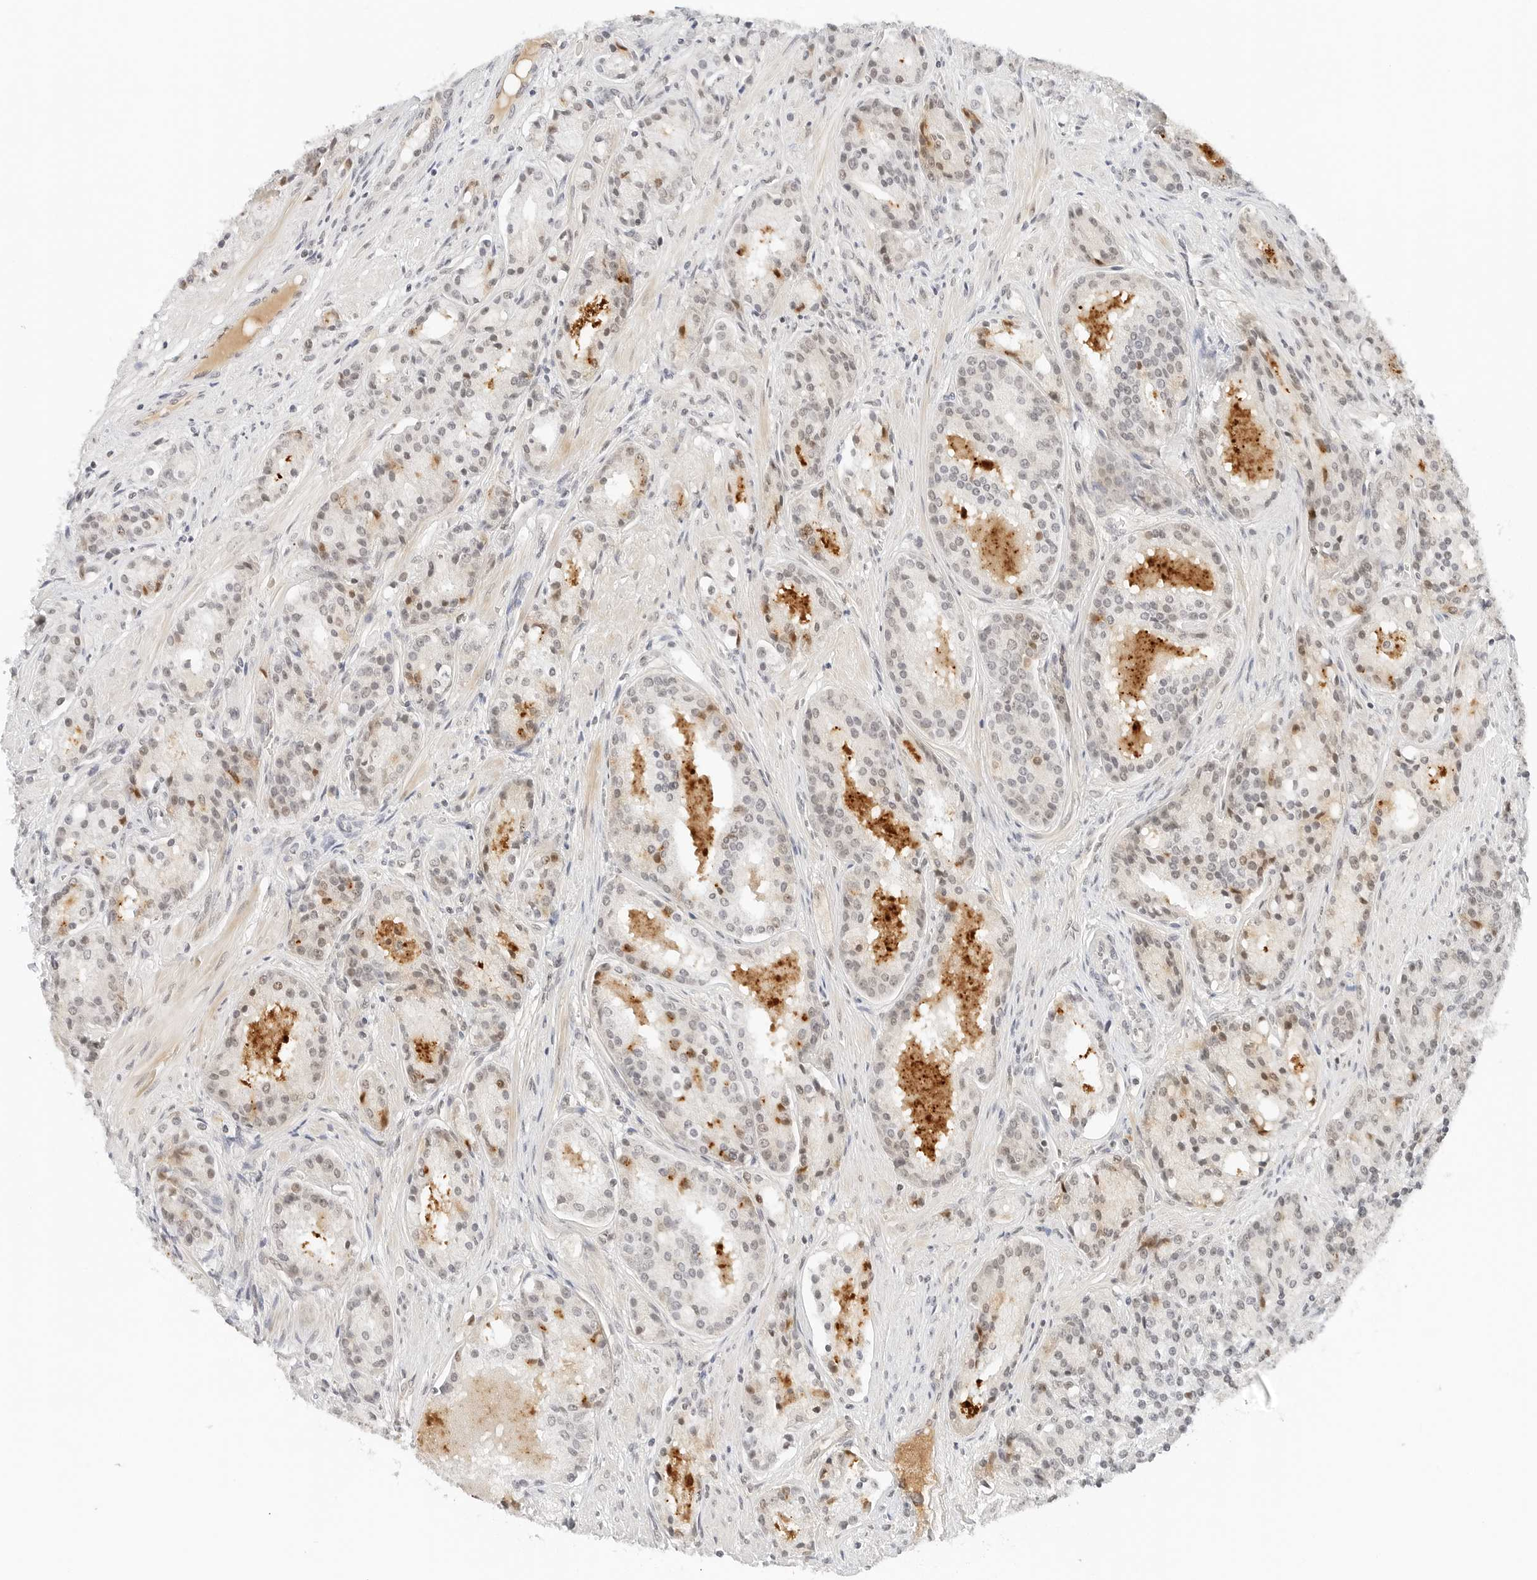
{"staining": {"intensity": "weak", "quantity": "<25%", "location": "nuclear"}, "tissue": "prostate cancer", "cell_type": "Tumor cells", "image_type": "cancer", "snomed": [{"axis": "morphology", "description": "Adenocarcinoma, High grade"}, {"axis": "topography", "description": "Prostate"}], "caption": "Immunohistochemistry (IHC) of human prostate high-grade adenocarcinoma exhibits no expression in tumor cells.", "gene": "NEO1", "patient": {"sex": "male", "age": 60}}